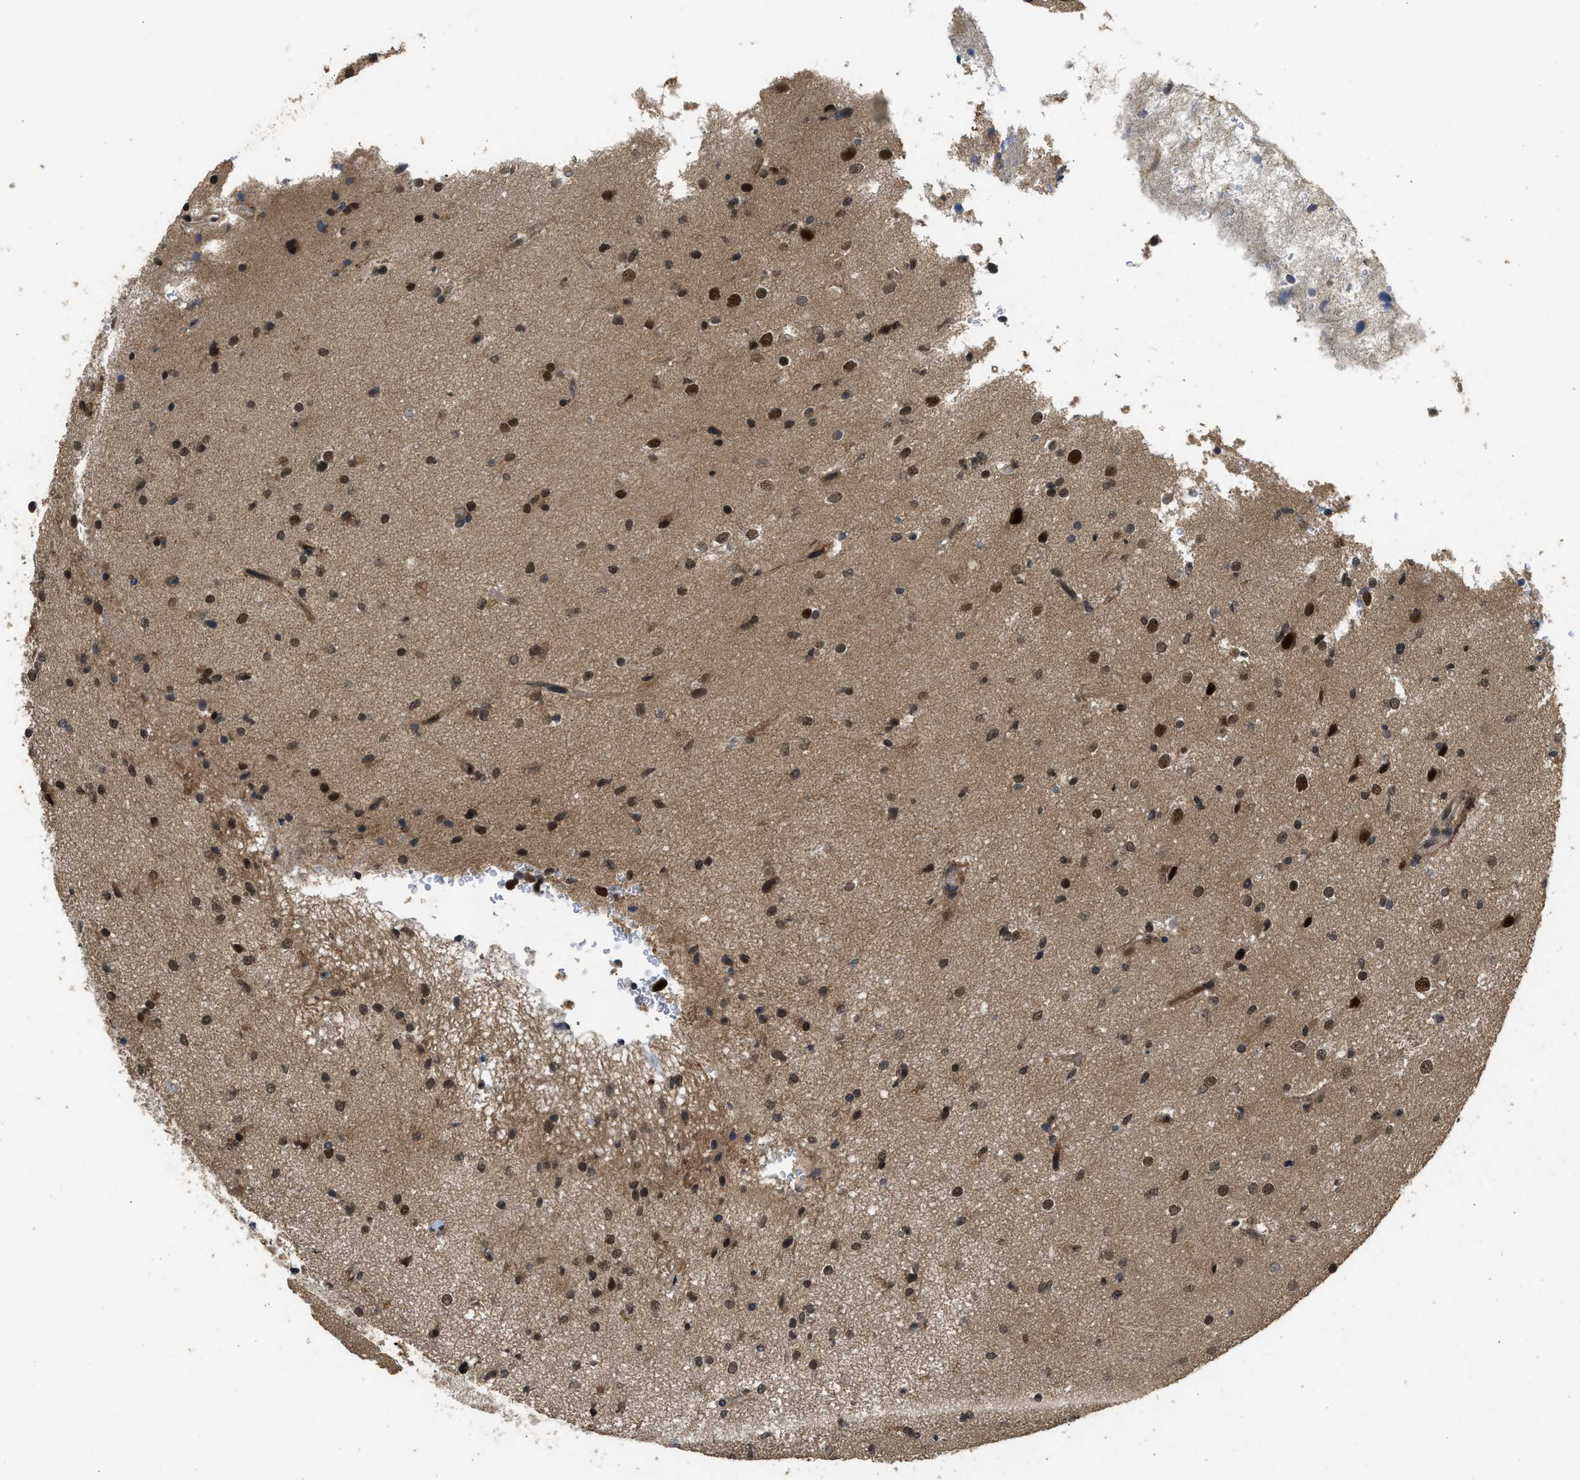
{"staining": {"intensity": "strong", "quantity": ">75%", "location": "nuclear"}, "tissue": "glioma", "cell_type": "Tumor cells", "image_type": "cancer", "snomed": [{"axis": "morphology", "description": "Glioma, malignant, High grade"}, {"axis": "topography", "description": "Brain"}], "caption": "Human malignant glioma (high-grade) stained with a protein marker reveals strong staining in tumor cells.", "gene": "GET1", "patient": {"sex": "male", "age": 33}}